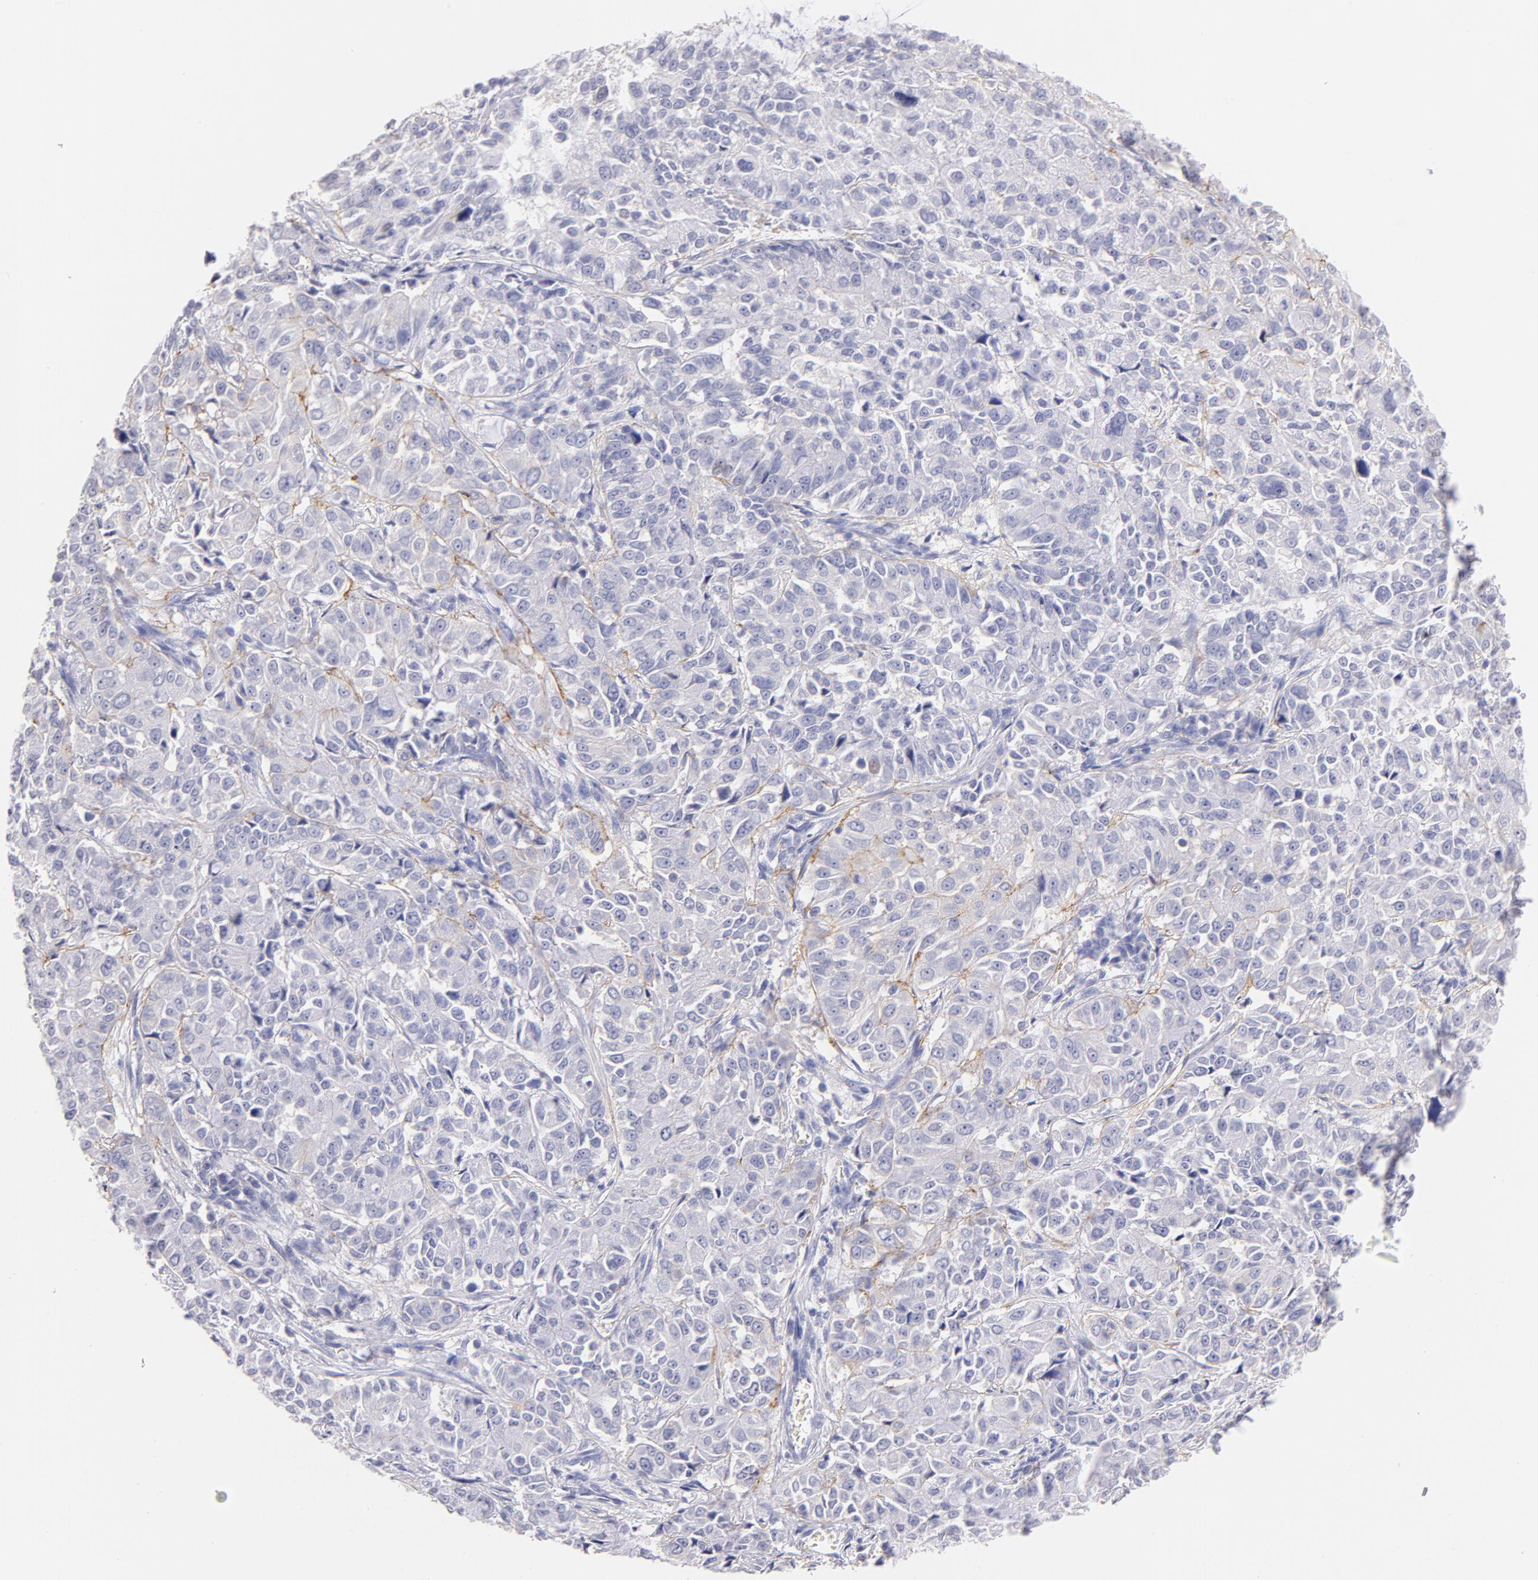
{"staining": {"intensity": "weak", "quantity": "<25%", "location": "cytoplasmic/membranous"}, "tissue": "pancreatic cancer", "cell_type": "Tumor cells", "image_type": "cancer", "snomed": [{"axis": "morphology", "description": "Adenocarcinoma, NOS"}, {"axis": "topography", "description": "Pancreas"}], "caption": "Human pancreatic cancer stained for a protein using IHC shows no positivity in tumor cells.", "gene": "CD44", "patient": {"sex": "female", "age": 52}}